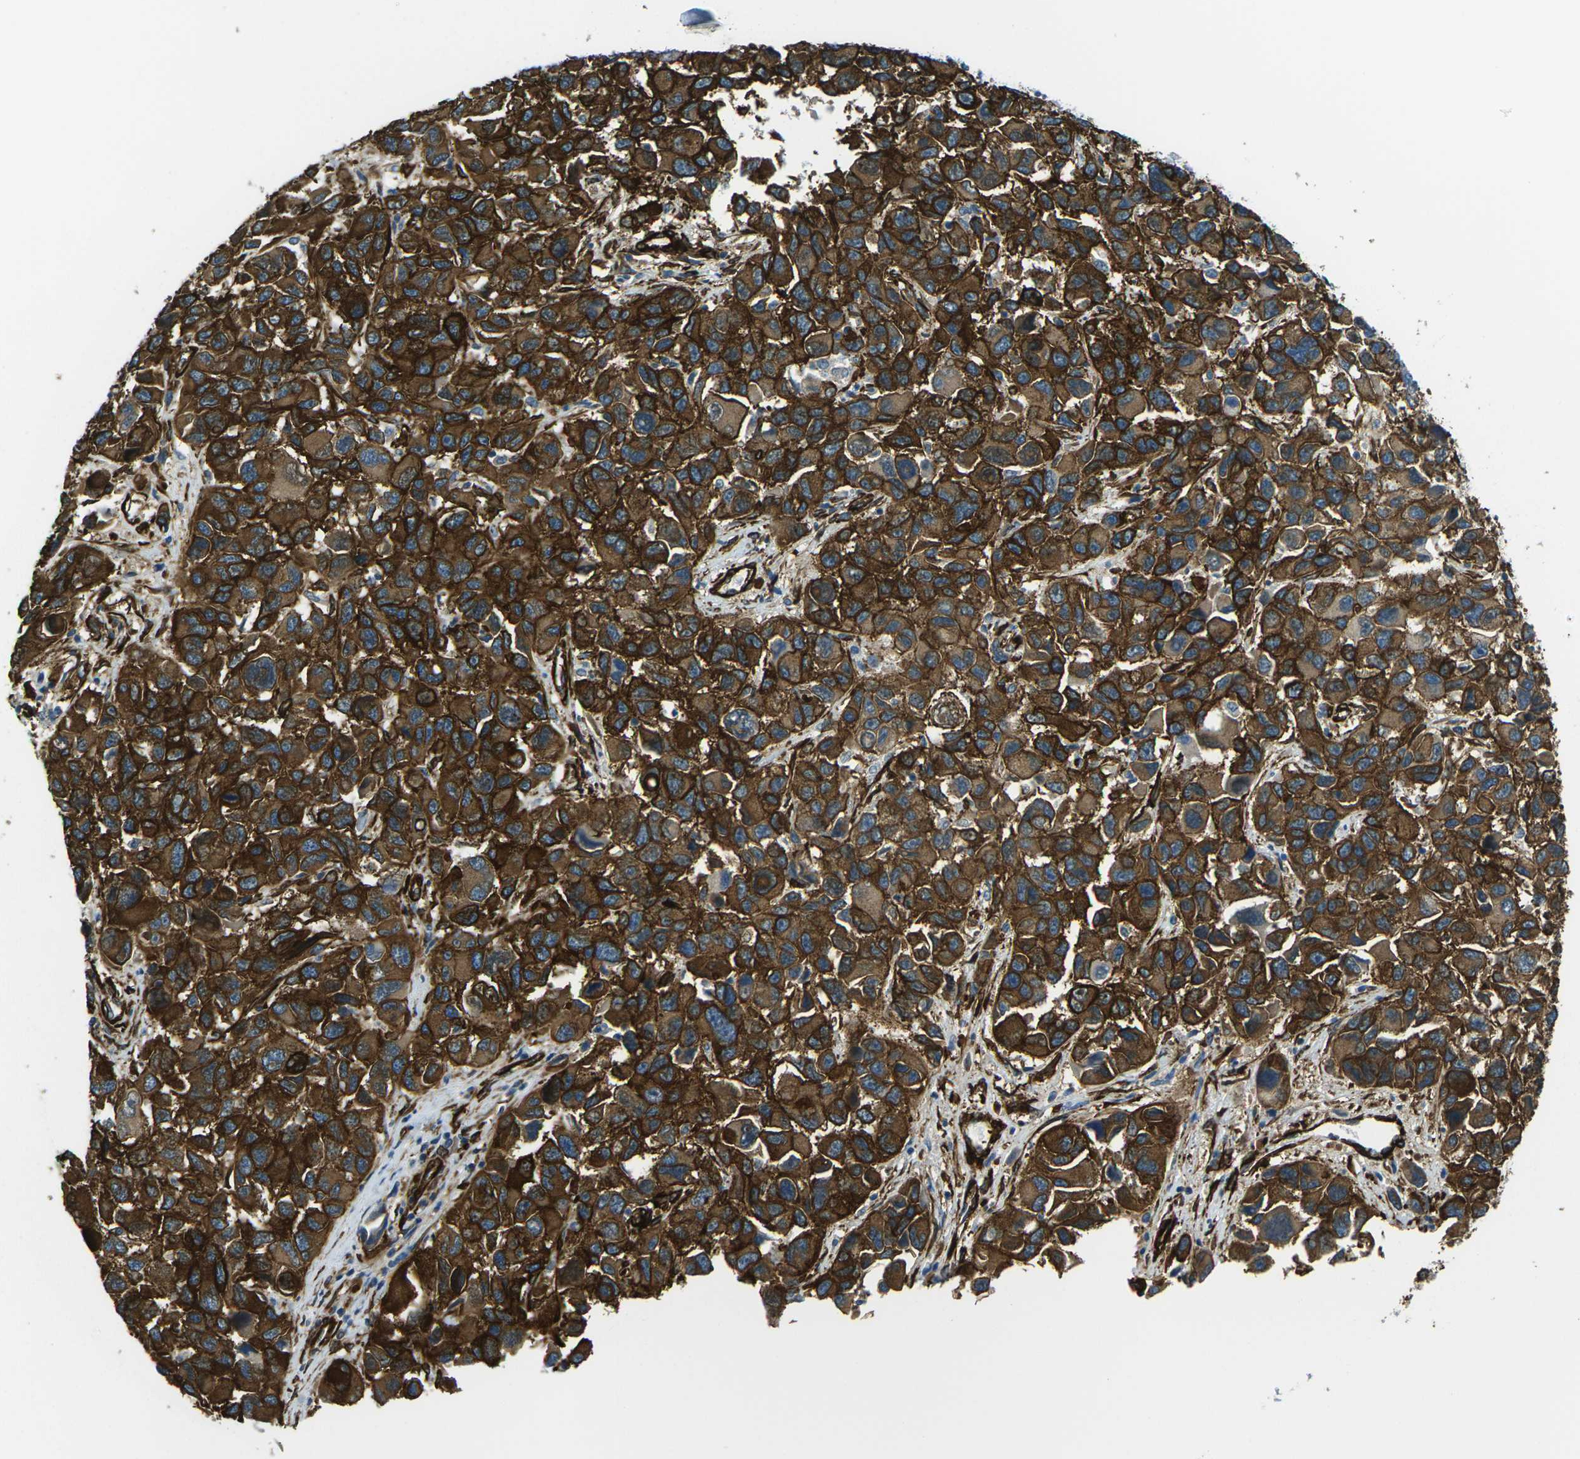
{"staining": {"intensity": "strong", "quantity": "25%-75%", "location": "cytoplasmic/membranous"}, "tissue": "melanoma", "cell_type": "Tumor cells", "image_type": "cancer", "snomed": [{"axis": "morphology", "description": "Malignant melanoma, NOS"}, {"axis": "topography", "description": "Skin"}], "caption": "Malignant melanoma stained with a protein marker displays strong staining in tumor cells.", "gene": "GRAMD1C", "patient": {"sex": "male", "age": 53}}